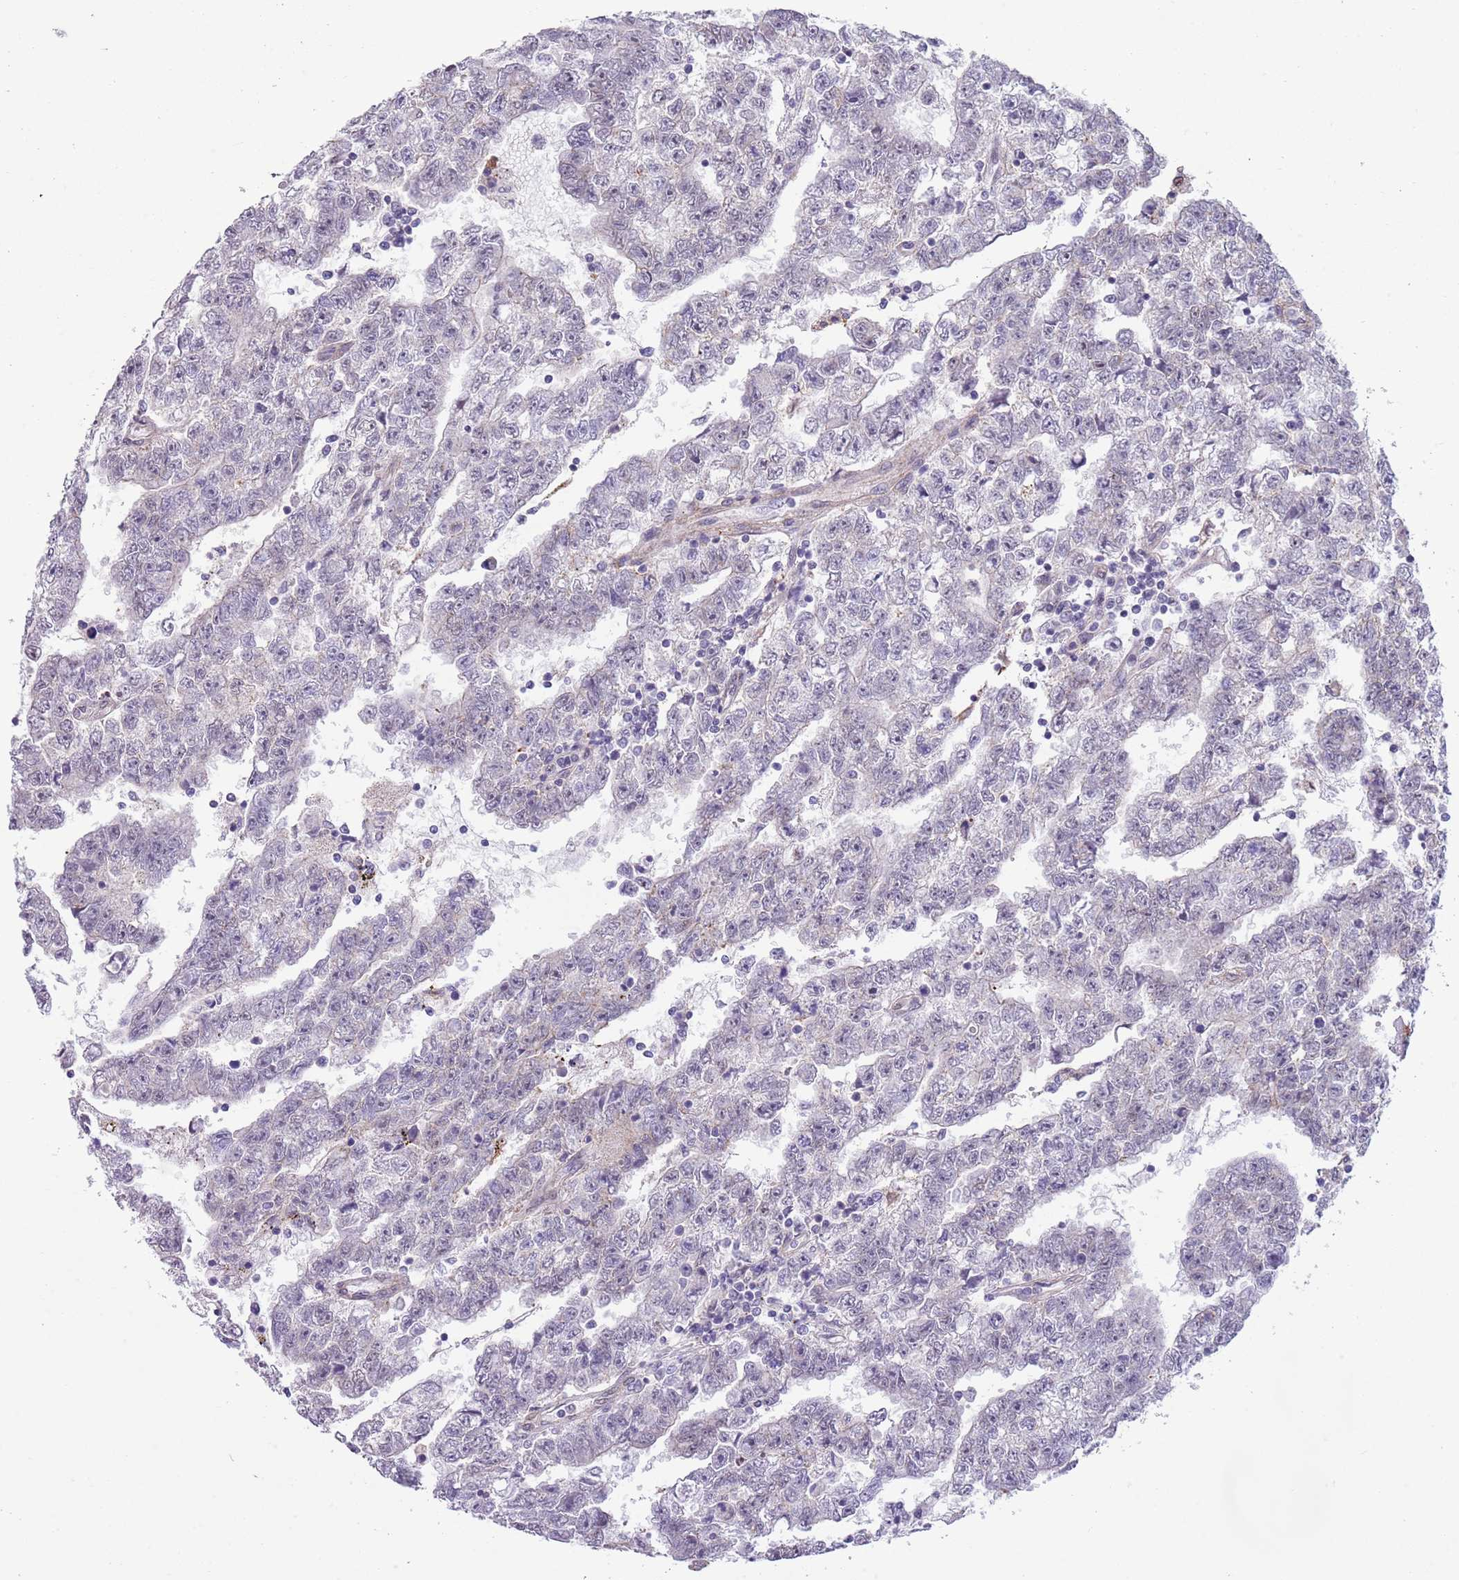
{"staining": {"intensity": "negative", "quantity": "none", "location": "none"}, "tissue": "testis cancer", "cell_type": "Tumor cells", "image_type": "cancer", "snomed": [{"axis": "morphology", "description": "Carcinoma, Embryonal, NOS"}, {"axis": "topography", "description": "Testis"}], "caption": "This is a image of immunohistochemistry (IHC) staining of embryonal carcinoma (testis), which shows no positivity in tumor cells.", "gene": "CREBZF", "patient": {"sex": "male", "age": 25}}